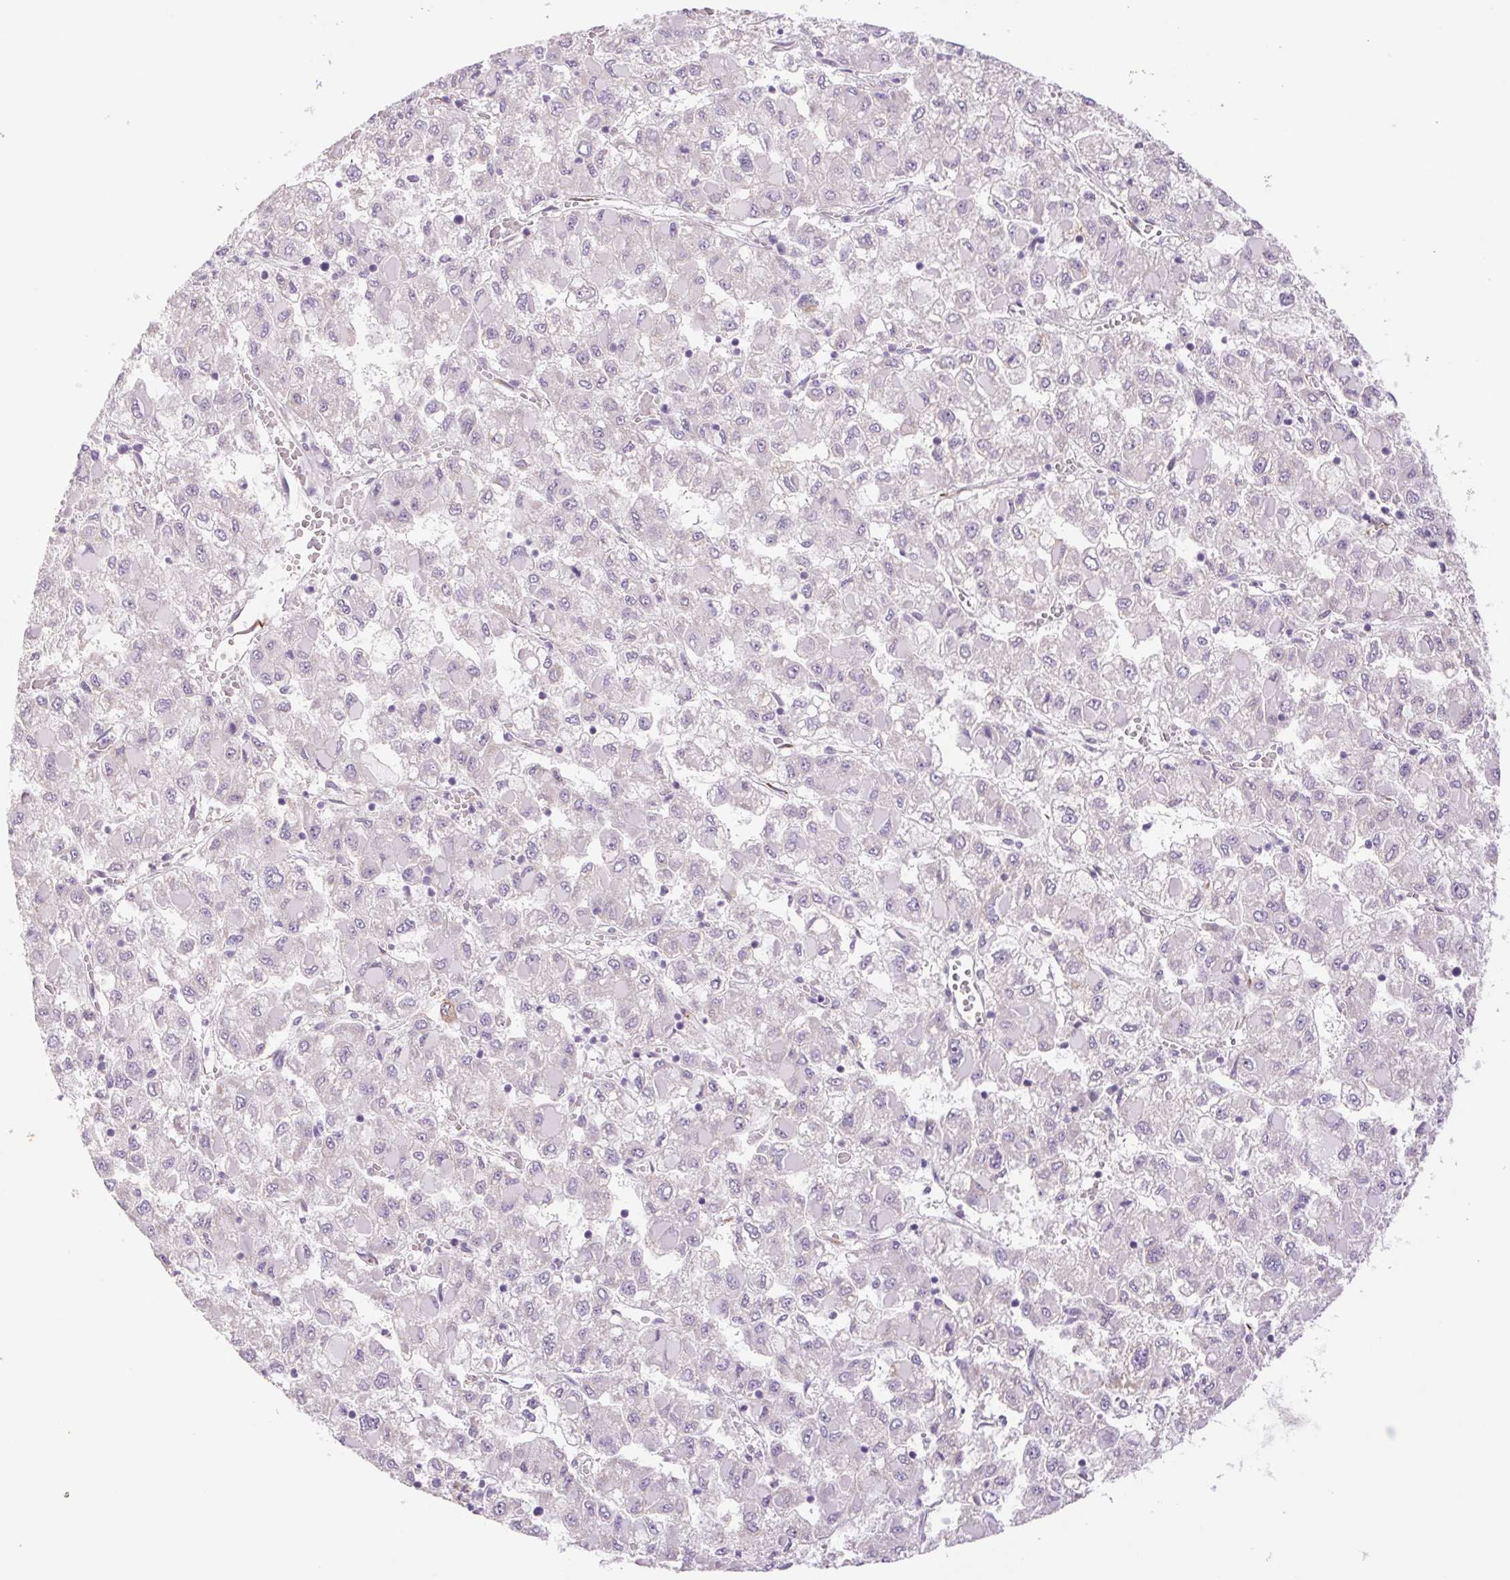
{"staining": {"intensity": "negative", "quantity": "none", "location": "none"}, "tissue": "liver cancer", "cell_type": "Tumor cells", "image_type": "cancer", "snomed": [{"axis": "morphology", "description": "Carcinoma, Hepatocellular, NOS"}, {"axis": "topography", "description": "Liver"}], "caption": "IHC photomicrograph of human liver cancer stained for a protein (brown), which exhibits no positivity in tumor cells. (Brightfield microscopy of DAB (3,3'-diaminobenzidine) IHC at high magnification).", "gene": "IGFL3", "patient": {"sex": "male", "age": 40}}